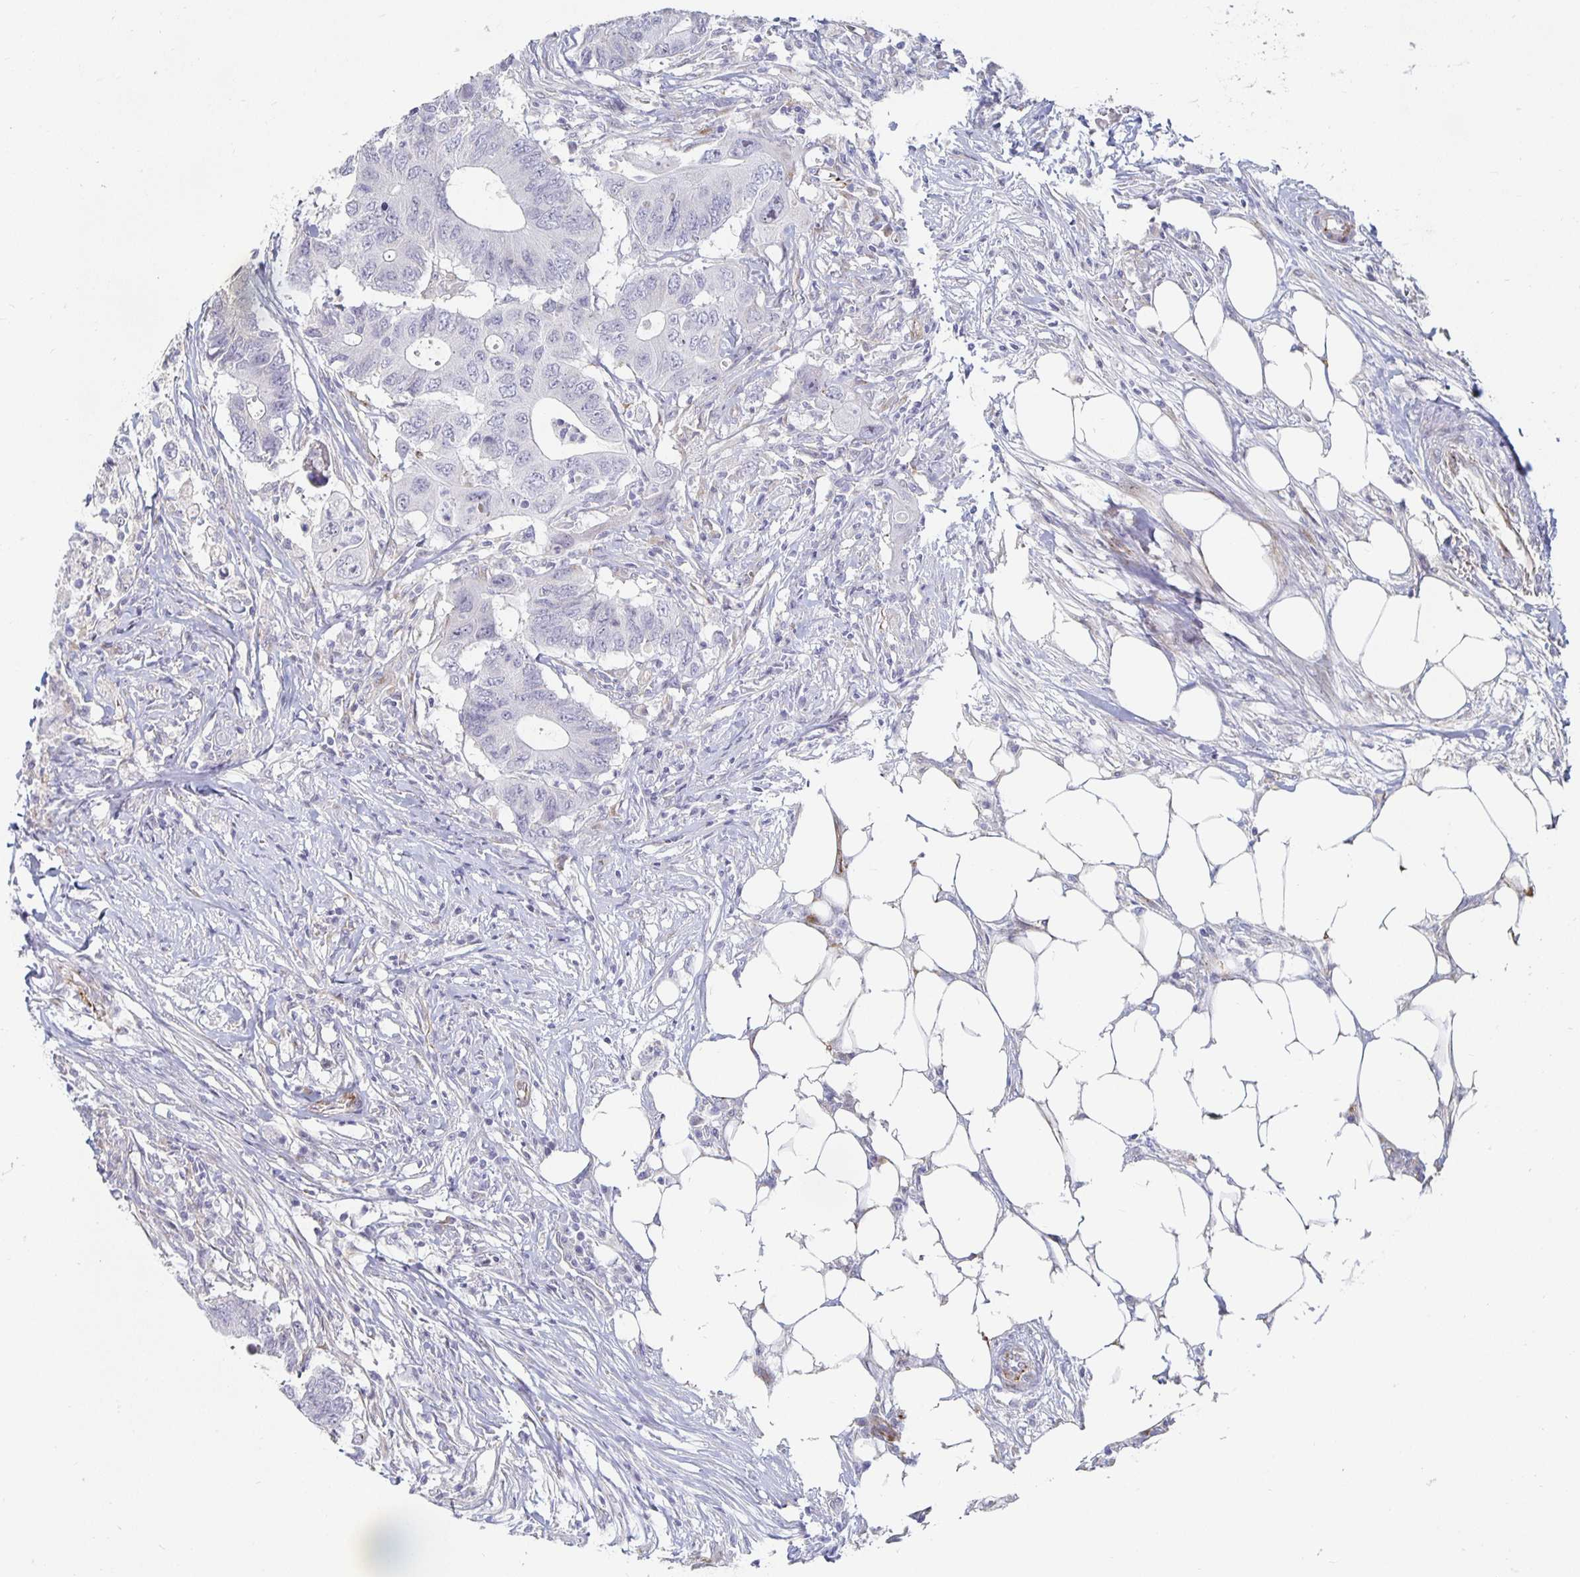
{"staining": {"intensity": "negative", "quantity": "none", "location": "none"}, "tissue": "colorectal cancer", "cell_type": "Tumor cells", "image_type": "cancer", "snomed": [{"axis": "morphology", "description": "Adenocarcinoma, NOS"}, {"axis": "topography", "description": "Colon"}], "caption": "Immunohistochemistry (IHC) histopathology image of adenocarcinoma (colorectal) stained for a protein (brown), which demonstrates no expression in tumor cells.", "gene": "S100G", "patient": {"sex": "male", "age": 71}}